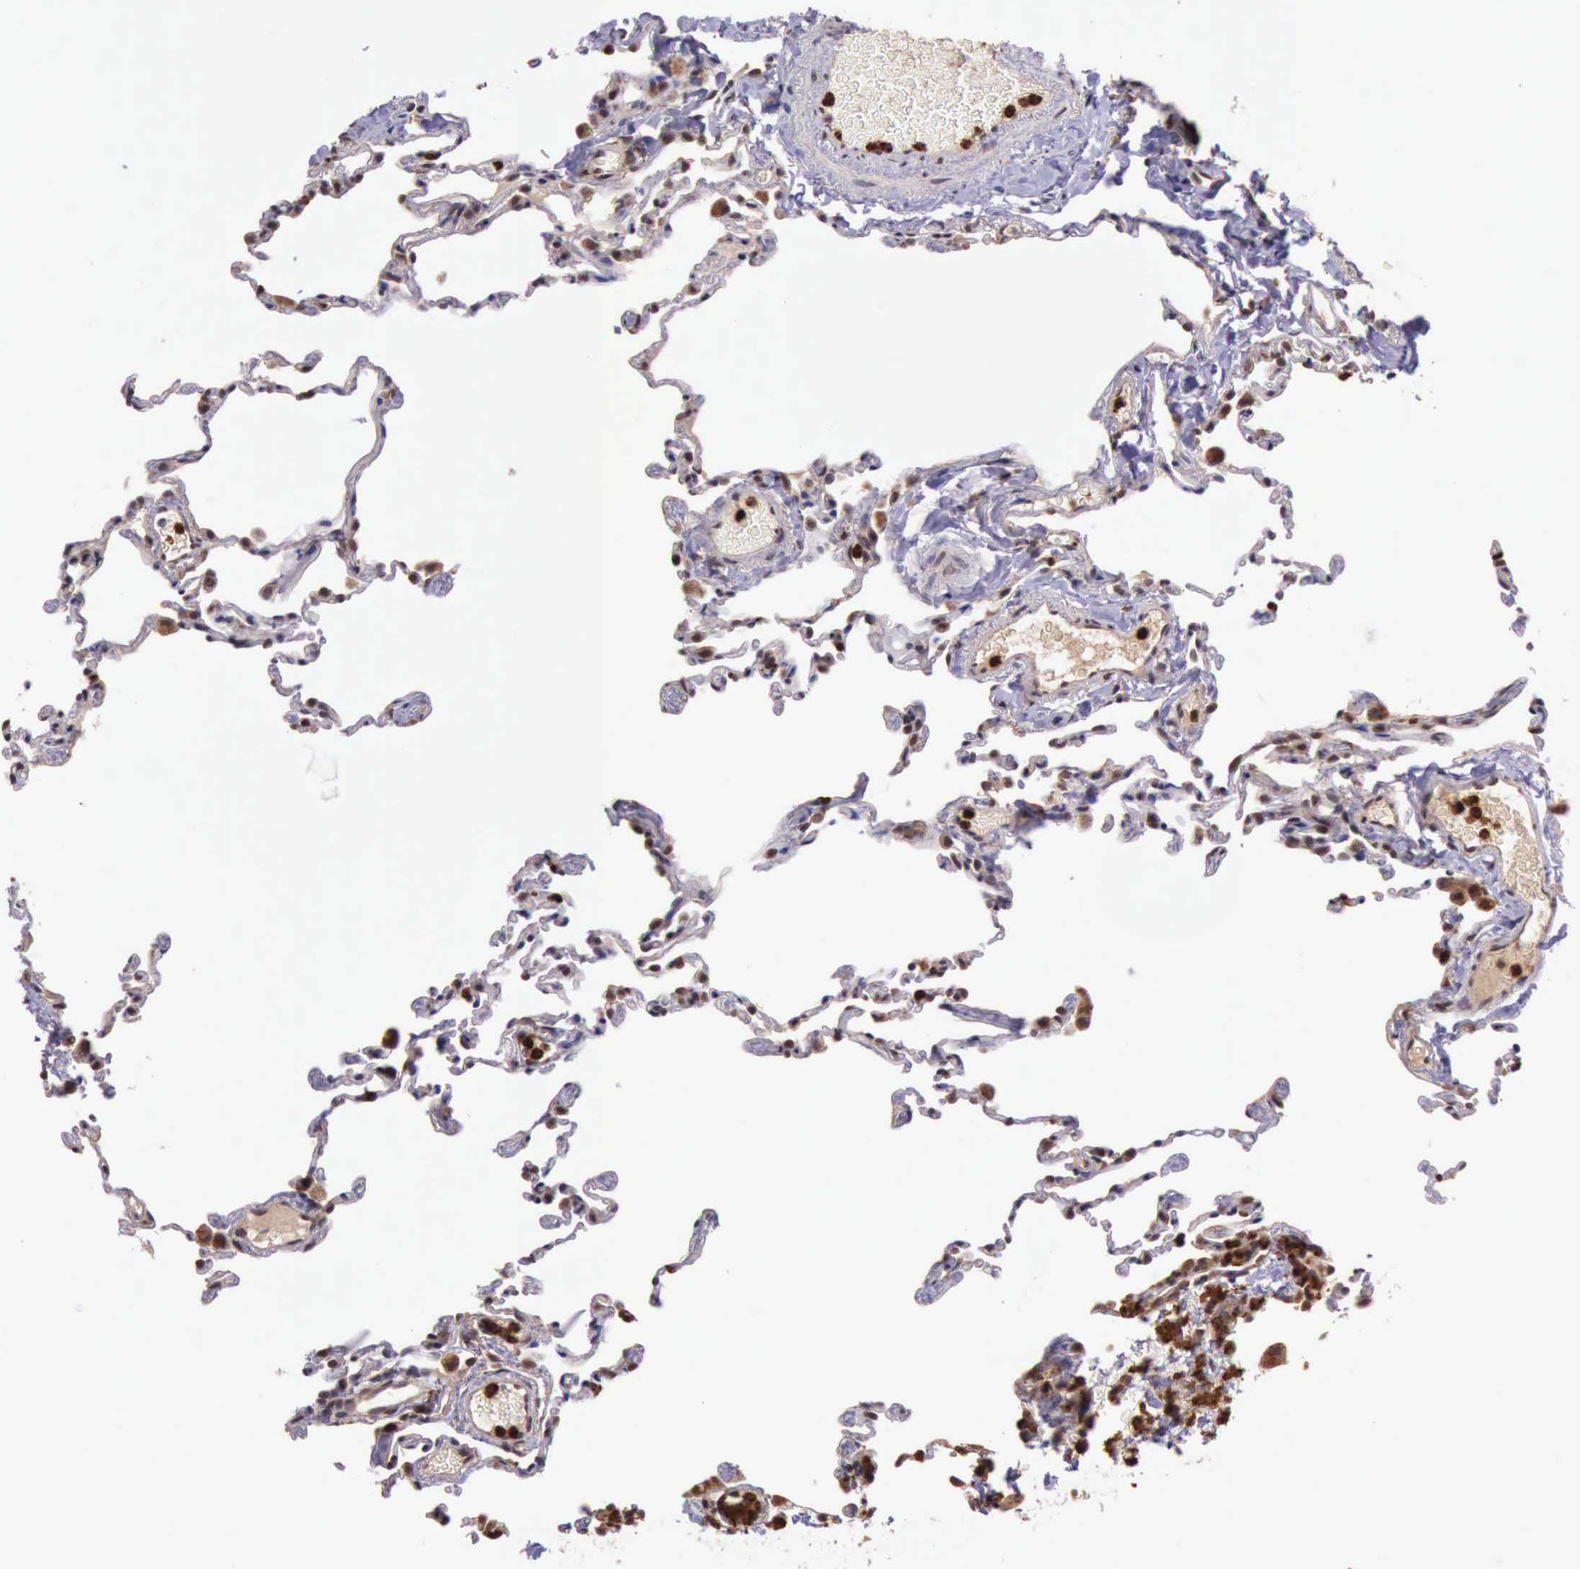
{"staining": {"intensity": "moderate", "quantity": "25%-75%", "location": "cytoplasmic/membranous"}, "tissue": "lung", "cell_type": "Alveolar cells", "image_type": "normal", "snomed": [{"axis": "morphology", "description": "Normal tissue, NOS"}, {"axis": "topography", "description": "Lung"}], "caption": "IHC (DAB) staining of normal lung demonstrates moderate cytoplasmic/membranous protein expression in about 25%-75% of alveolar cells. (DAB IHC, brown staining for protein, blue staining for nuclei).", "gene": "ARMCX3", "patient": {"sex": "female", "age": 61}}